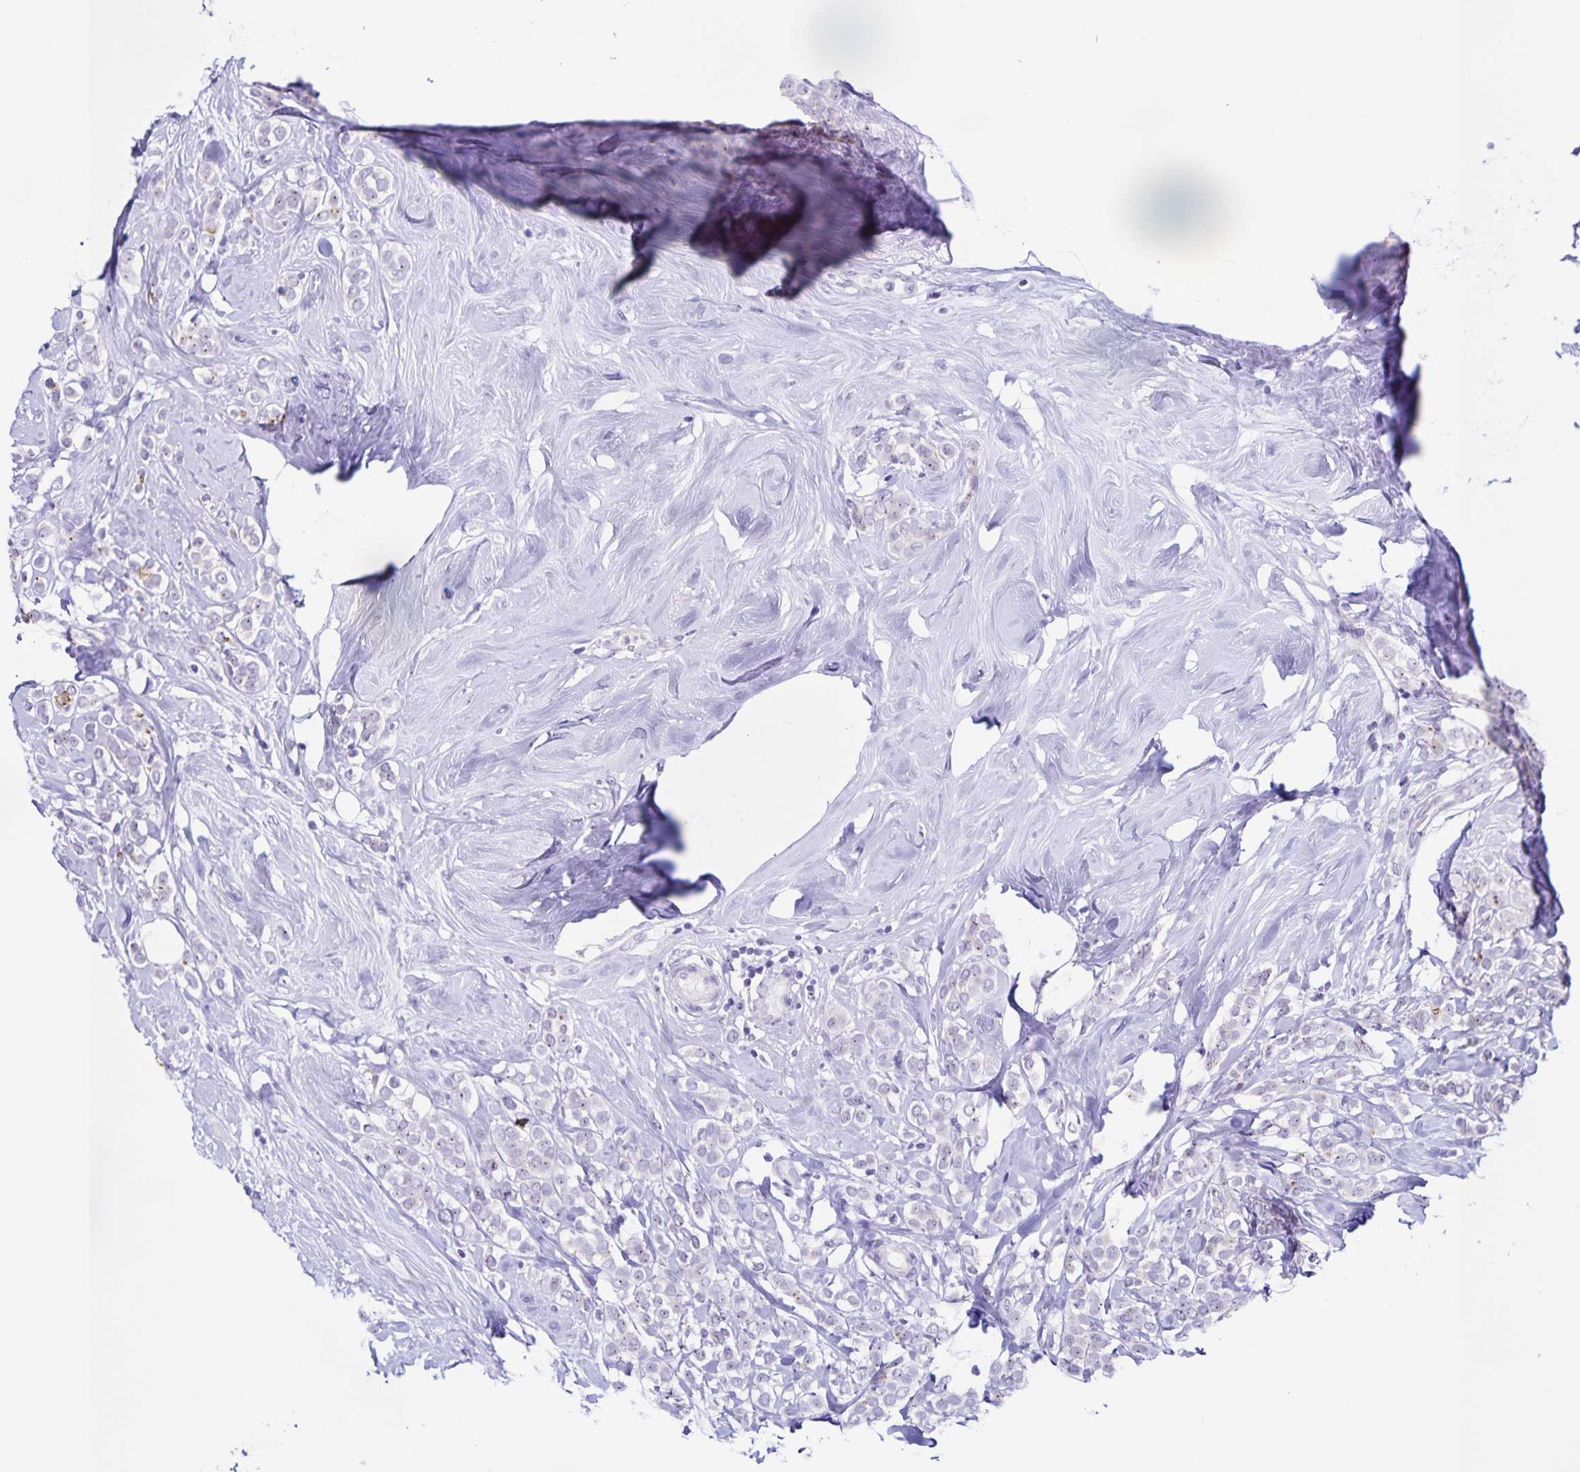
{"staining": {"intensity": "negative", "quantity": "none", "location": "none"}, "tissue": "breast cancer", "cell_type": "Tumor cells", "image_type": "cancer", "snomed": [{"axis": "morphology", "description": "Lobular carcinoma"}, {"axis": "topography", "description": "Breast"}], "caption": "Immunohistochemical staining of human lobular carcinoma (breast) shows no significant staining in tumor cells.", "gene": "FAM170A", "patient": {"sex": "female", "age": 49}}